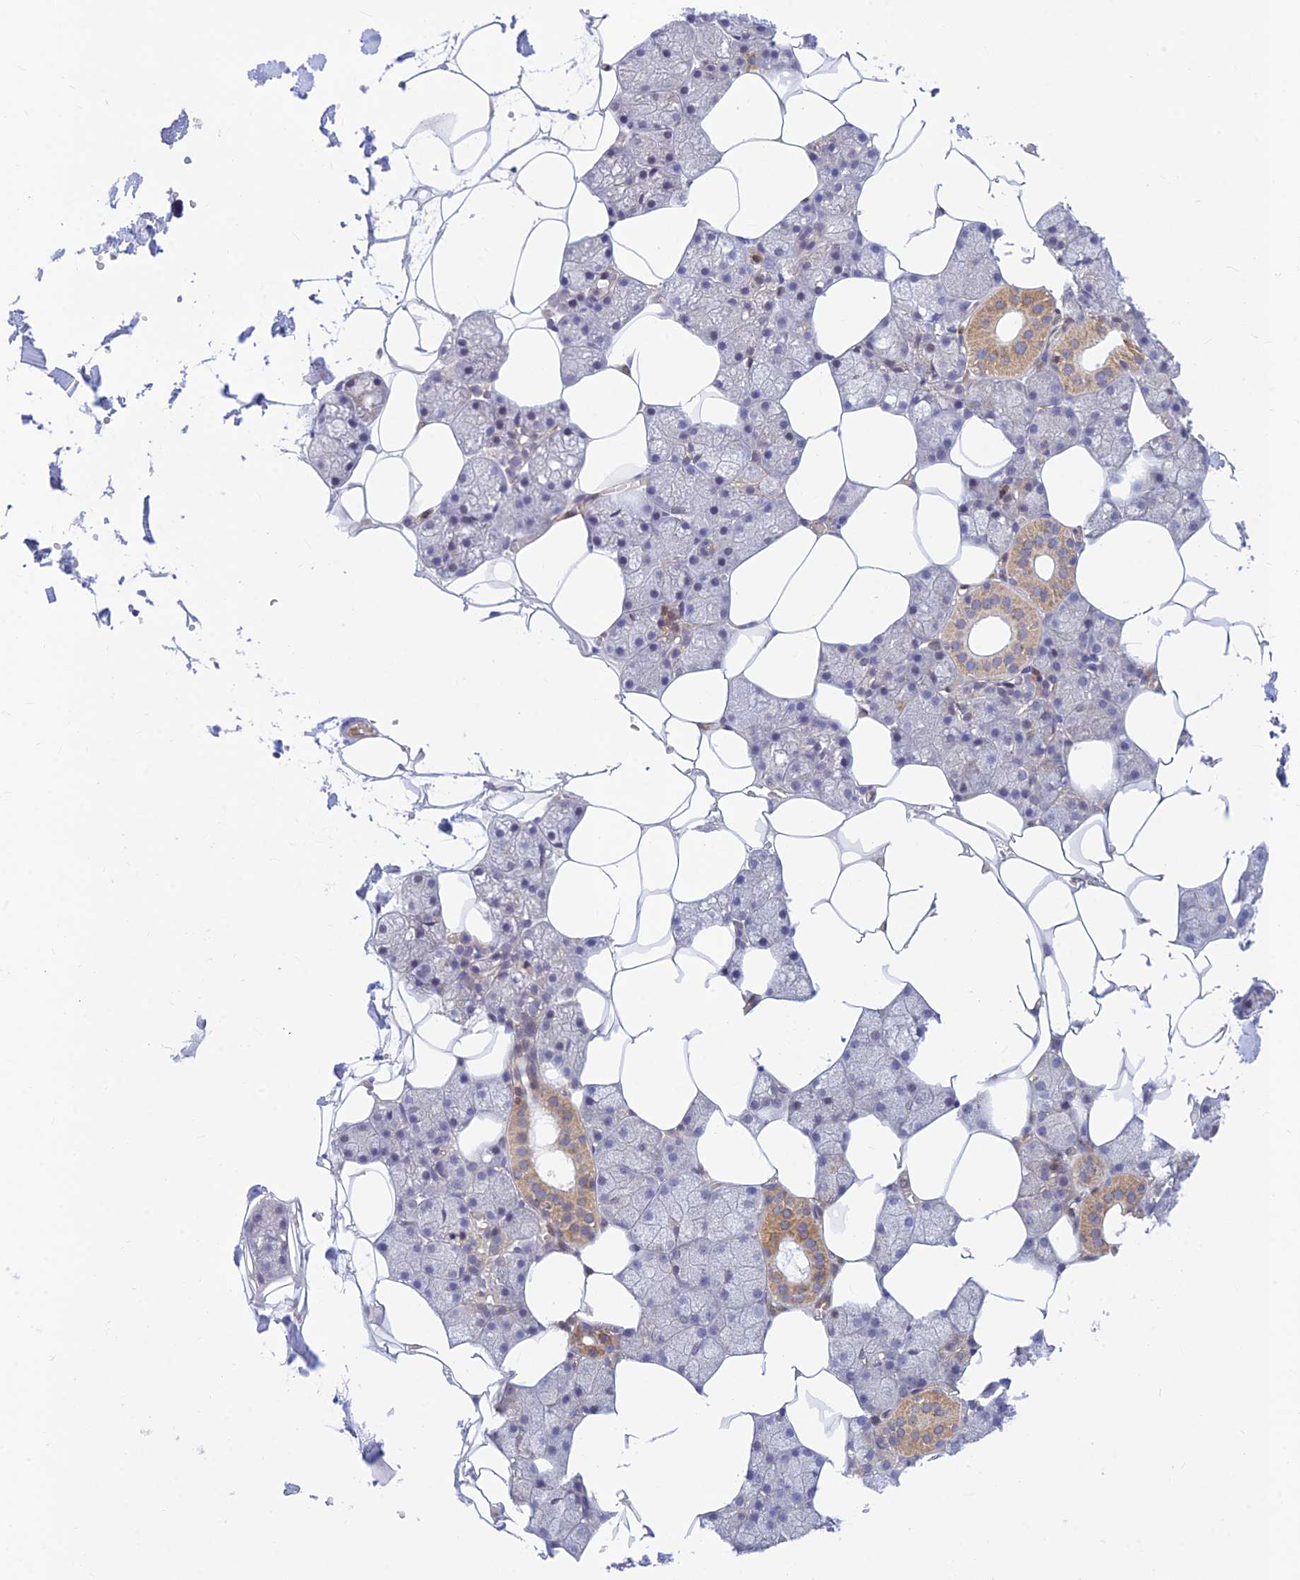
{"staining": {"intensity": "moderate", "quantity": "25%-75%", "location": "cytoplasmic/membranous"}, "tissue": "salivary gland", "cell_type": "Glandular cells", "image_type": "normal", "snomed": [{"axis": "morphology", "description": "Normal tissue, NOS"}, {"axis": "topography", "description": "Salivary gland"}], "caption": "Moderate cytoplasmic/membranous expression for a protein is identified in approximately 25%-75% of glandular cells of normal salivary gland using immunohistochemistry (IHC).", "gene": "LYSMD2", "patient": {"sex": "male", "age": 62}}